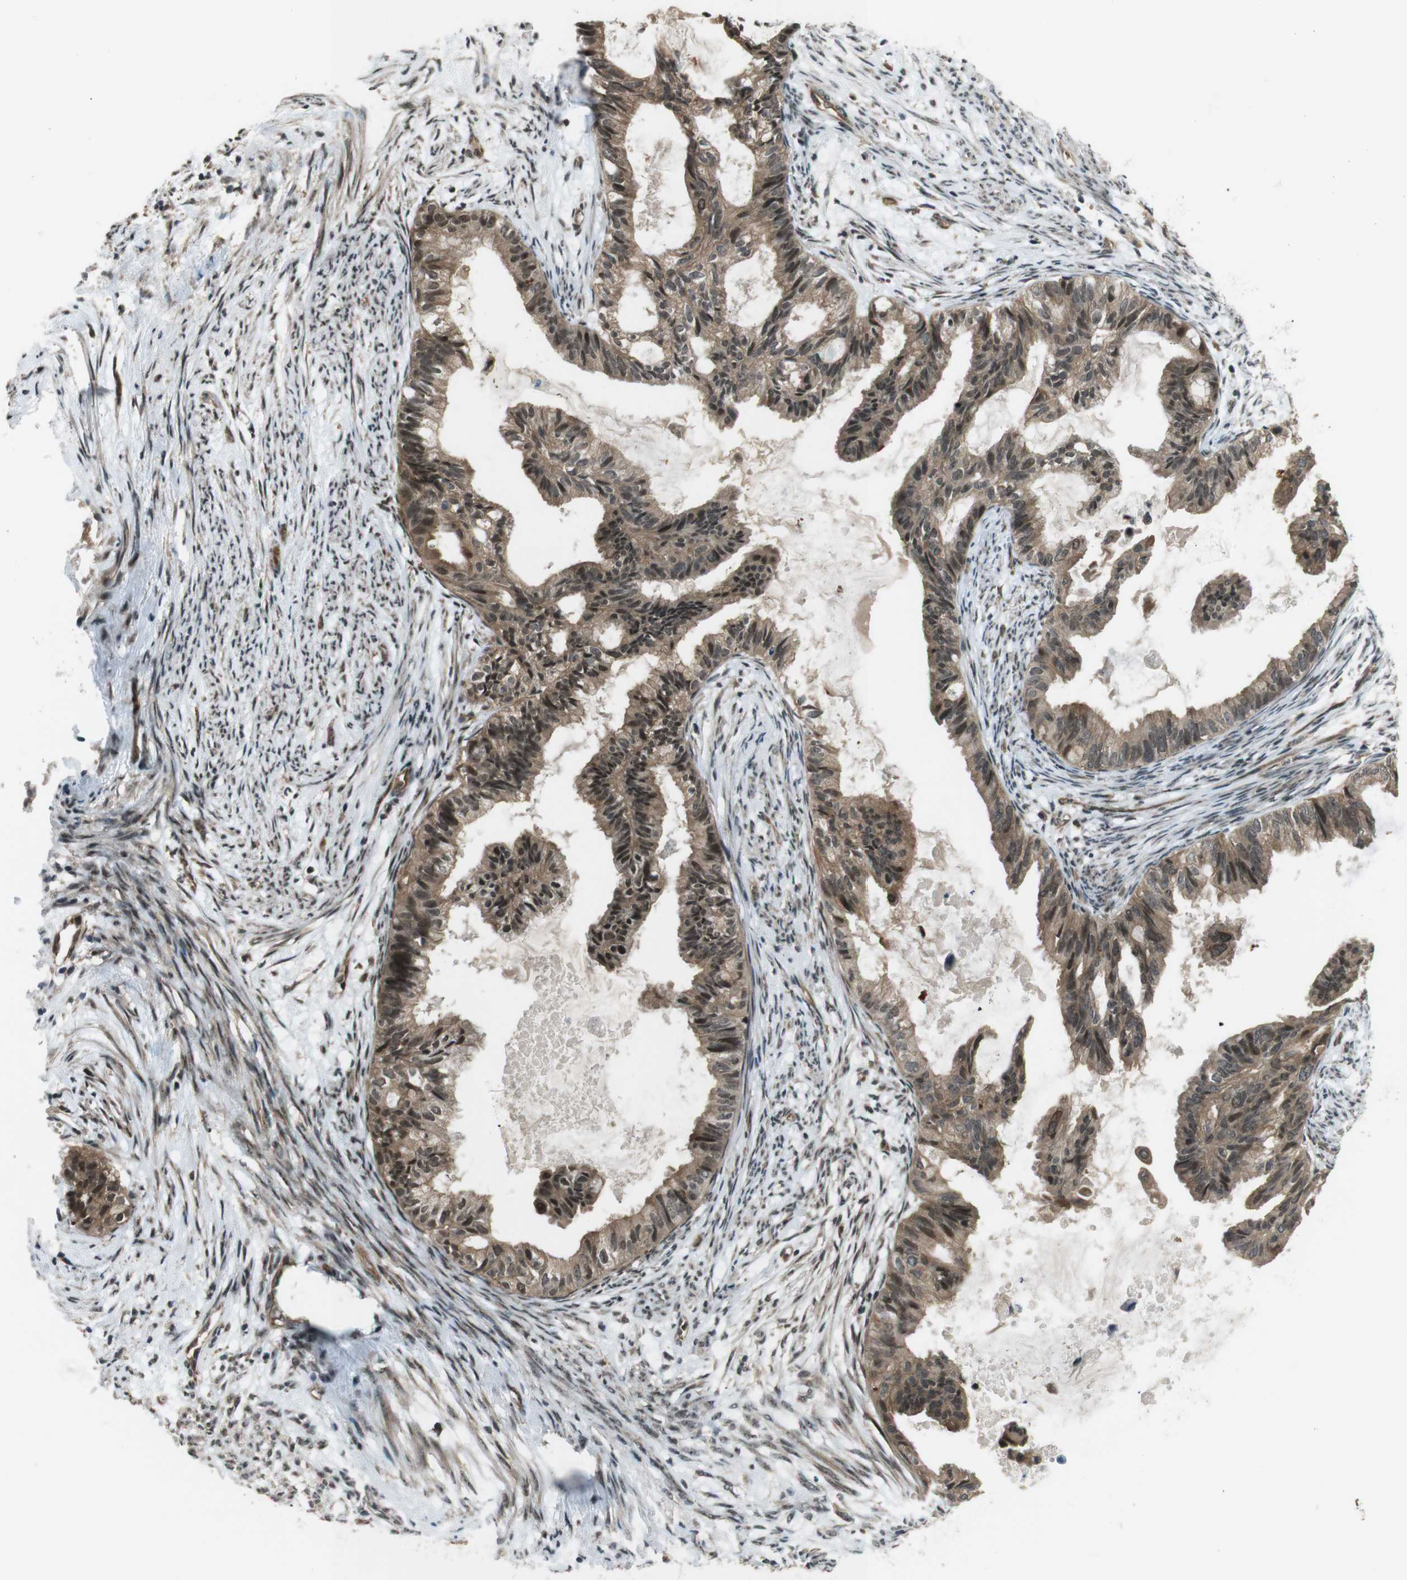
{"staining": {"intensity": "strong", "quantity": ">75%", "location": "cytoplasmic/membranous,nuclear"}, "tissue": "cervical cancer", "cell_type": "Tumor cells", "image_type": "cancer", "snomed": [{"axis": "morphology", "description": "Normal tissue, NOS"}, {"axis": "morphology", "description": "Adenocarcinoma, NOS"}, {"axis": "topography", "description": "Cervix"}, {"axis": "topography", "description": "Endometrium"}], "caption": "Protein expression by immunohistochemistry displays strong cytoplasmic/membranous and nuclear expression in approximately >75% of tumor cells in cervical cancer.", "gene": "TIAM2", "patient": {"sex": "female", "age": 86}}